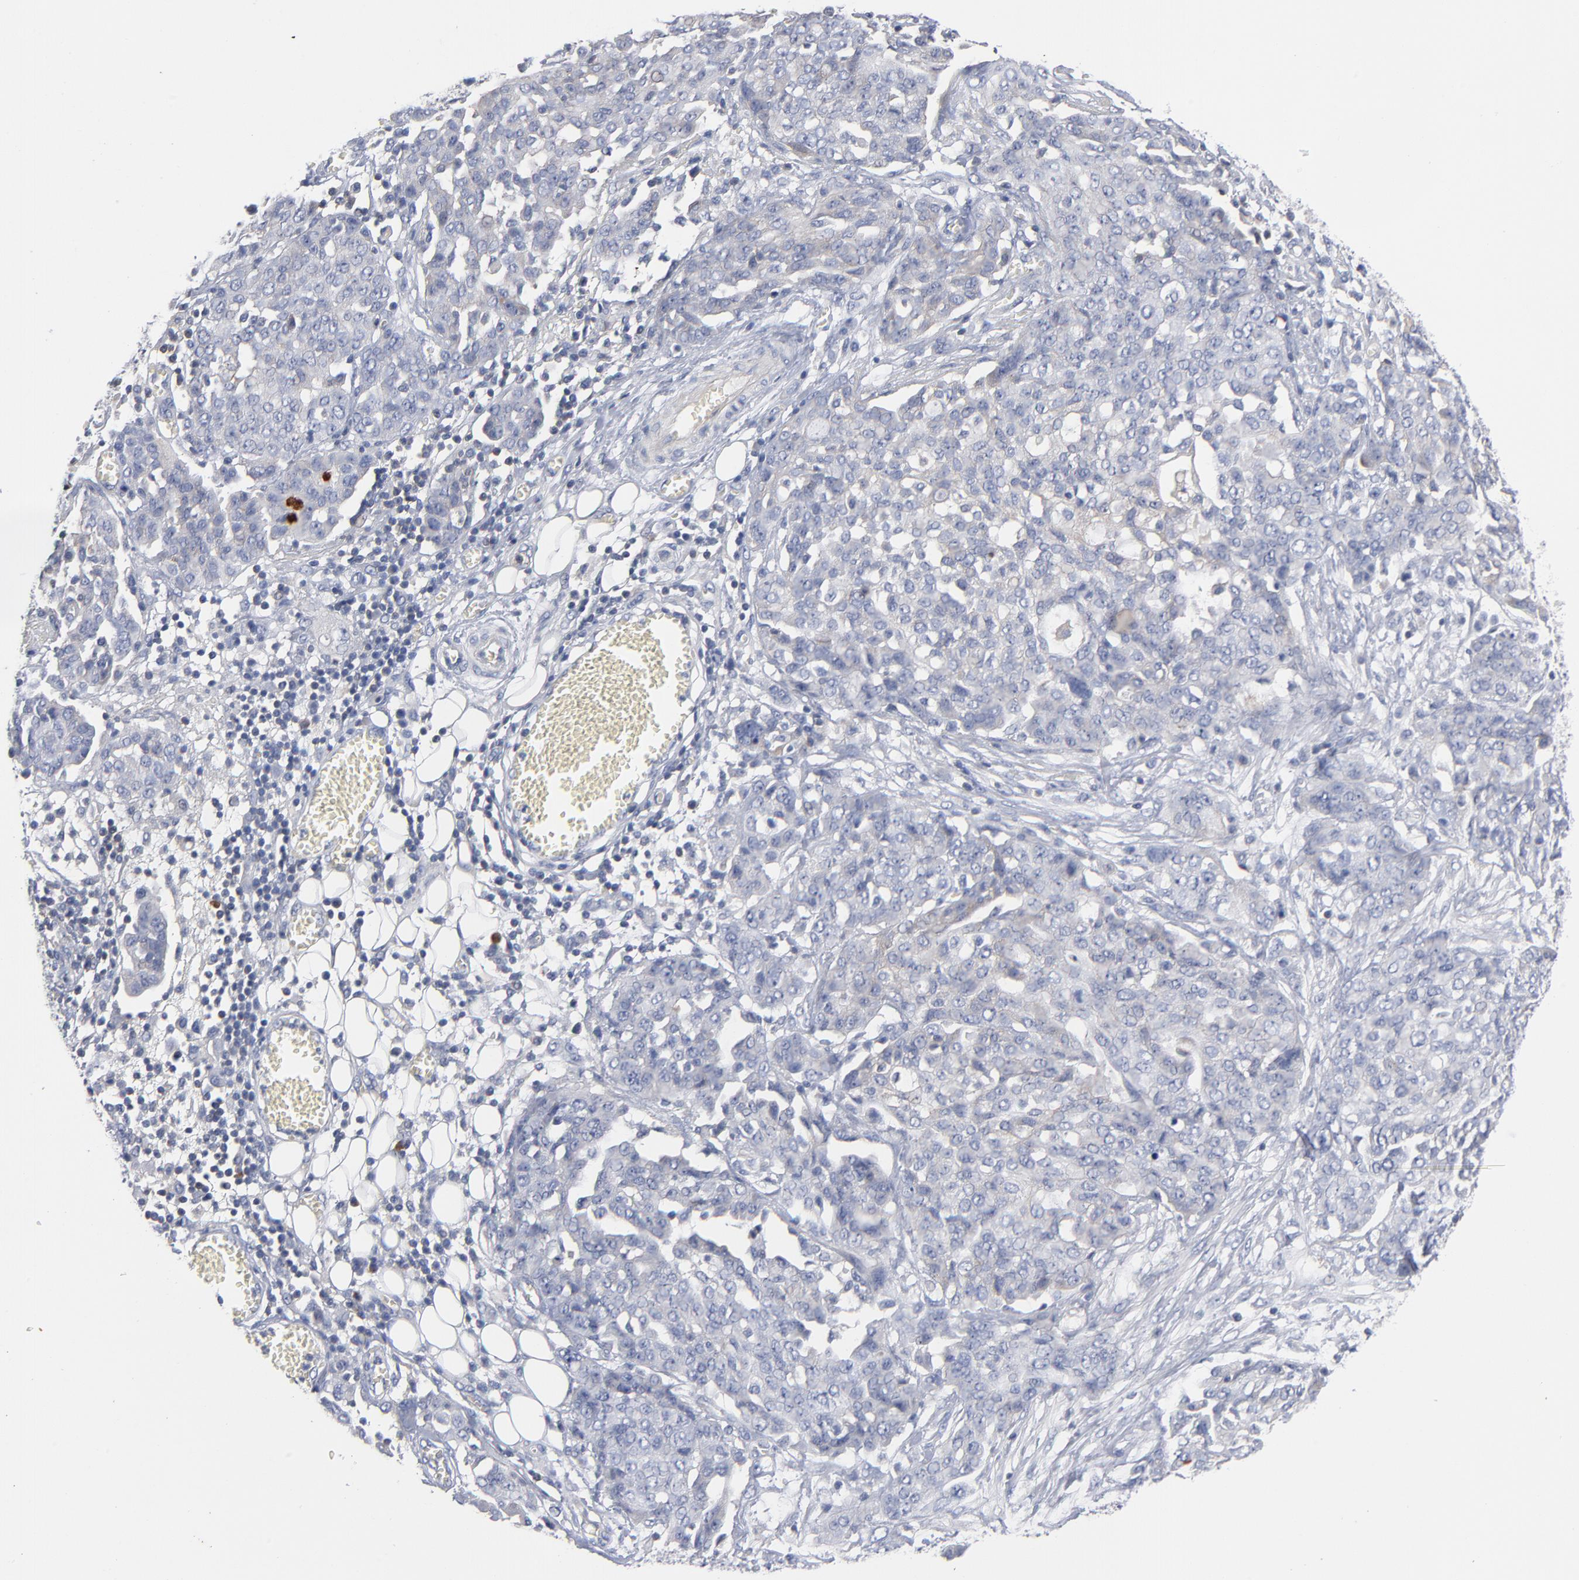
{"staining": {"intensity": "weak", "quantity": "<25%", "location": "cytoplasmic/membranous"}, "tissue": "ovarian cancer", "cell_type": "Tumor cells", "image_type": "cancer", "snomed": [{"axis": "morphology", "description": "Cystadenocarcinoma, serous, NOS"}, {"axis": "topography", "description": "Soft tissue"}, {"axis": "topography", "description": "Ovary"}], "caption": "Histopathology image shows no protein staining in tumor cells of serous cystadenocarcinoma (ovarian) tissue.", "gene": "PDLIM2", "patient": {"sex": "female", "age": 57}}